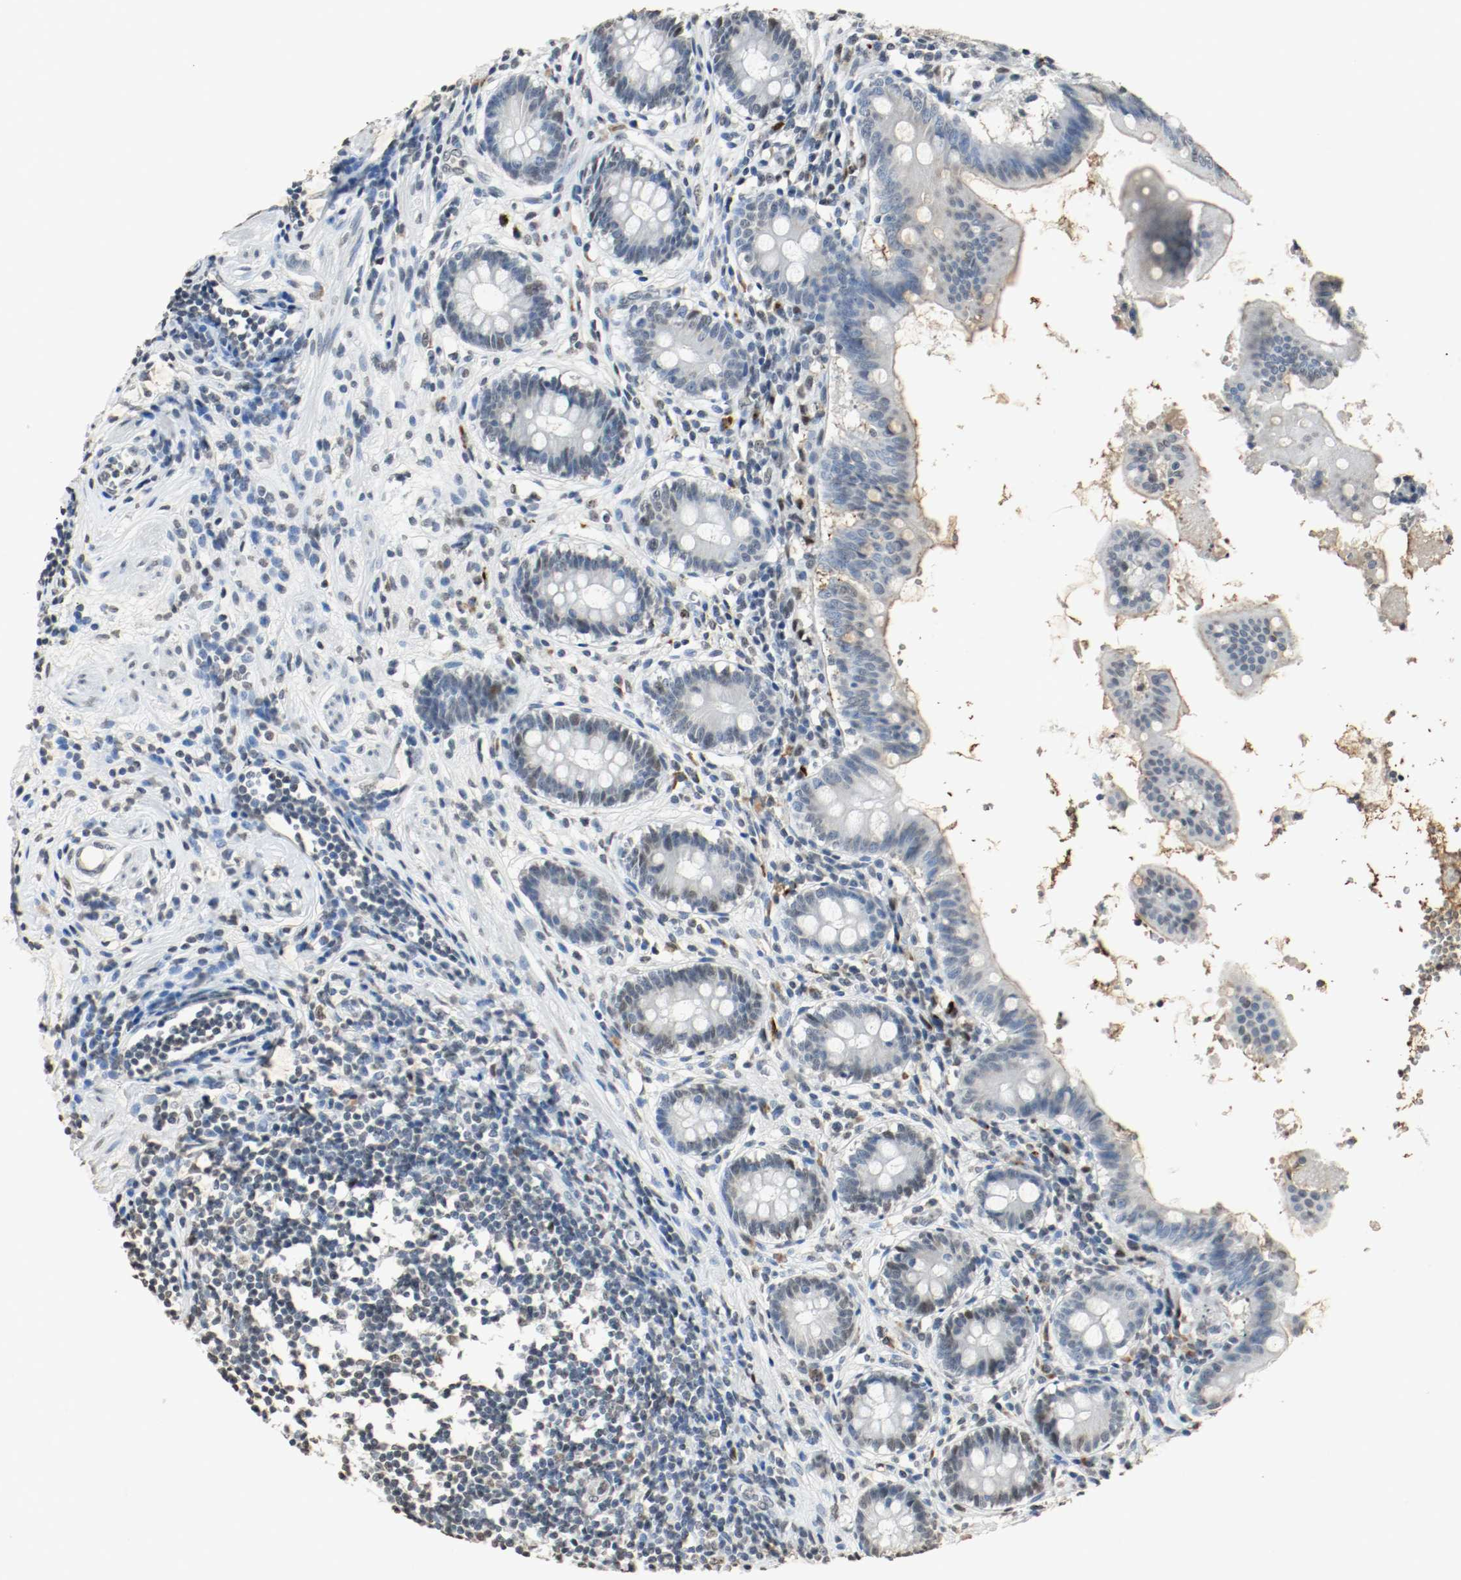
{"staining": {"intensity": "weak", "quantity": "25%-75%", "location": "nuclear"}, "tissue": "appendix", "cell_type": "Glandular cells", "image_type": "normal", "snomed": [{"axis": "morphology", "description": "Normal tissue, NOS"}, {"axis": "topography", "description": "Appendix"}], "caption": "A brown stain shows weak nuclear staining of a protein in glandular cells of benign appendix. (Brightfield microscopy of DAB IHC at high magnification).", "gene": "DNMT1", "patient": {"sex": "female", "age": 50}}